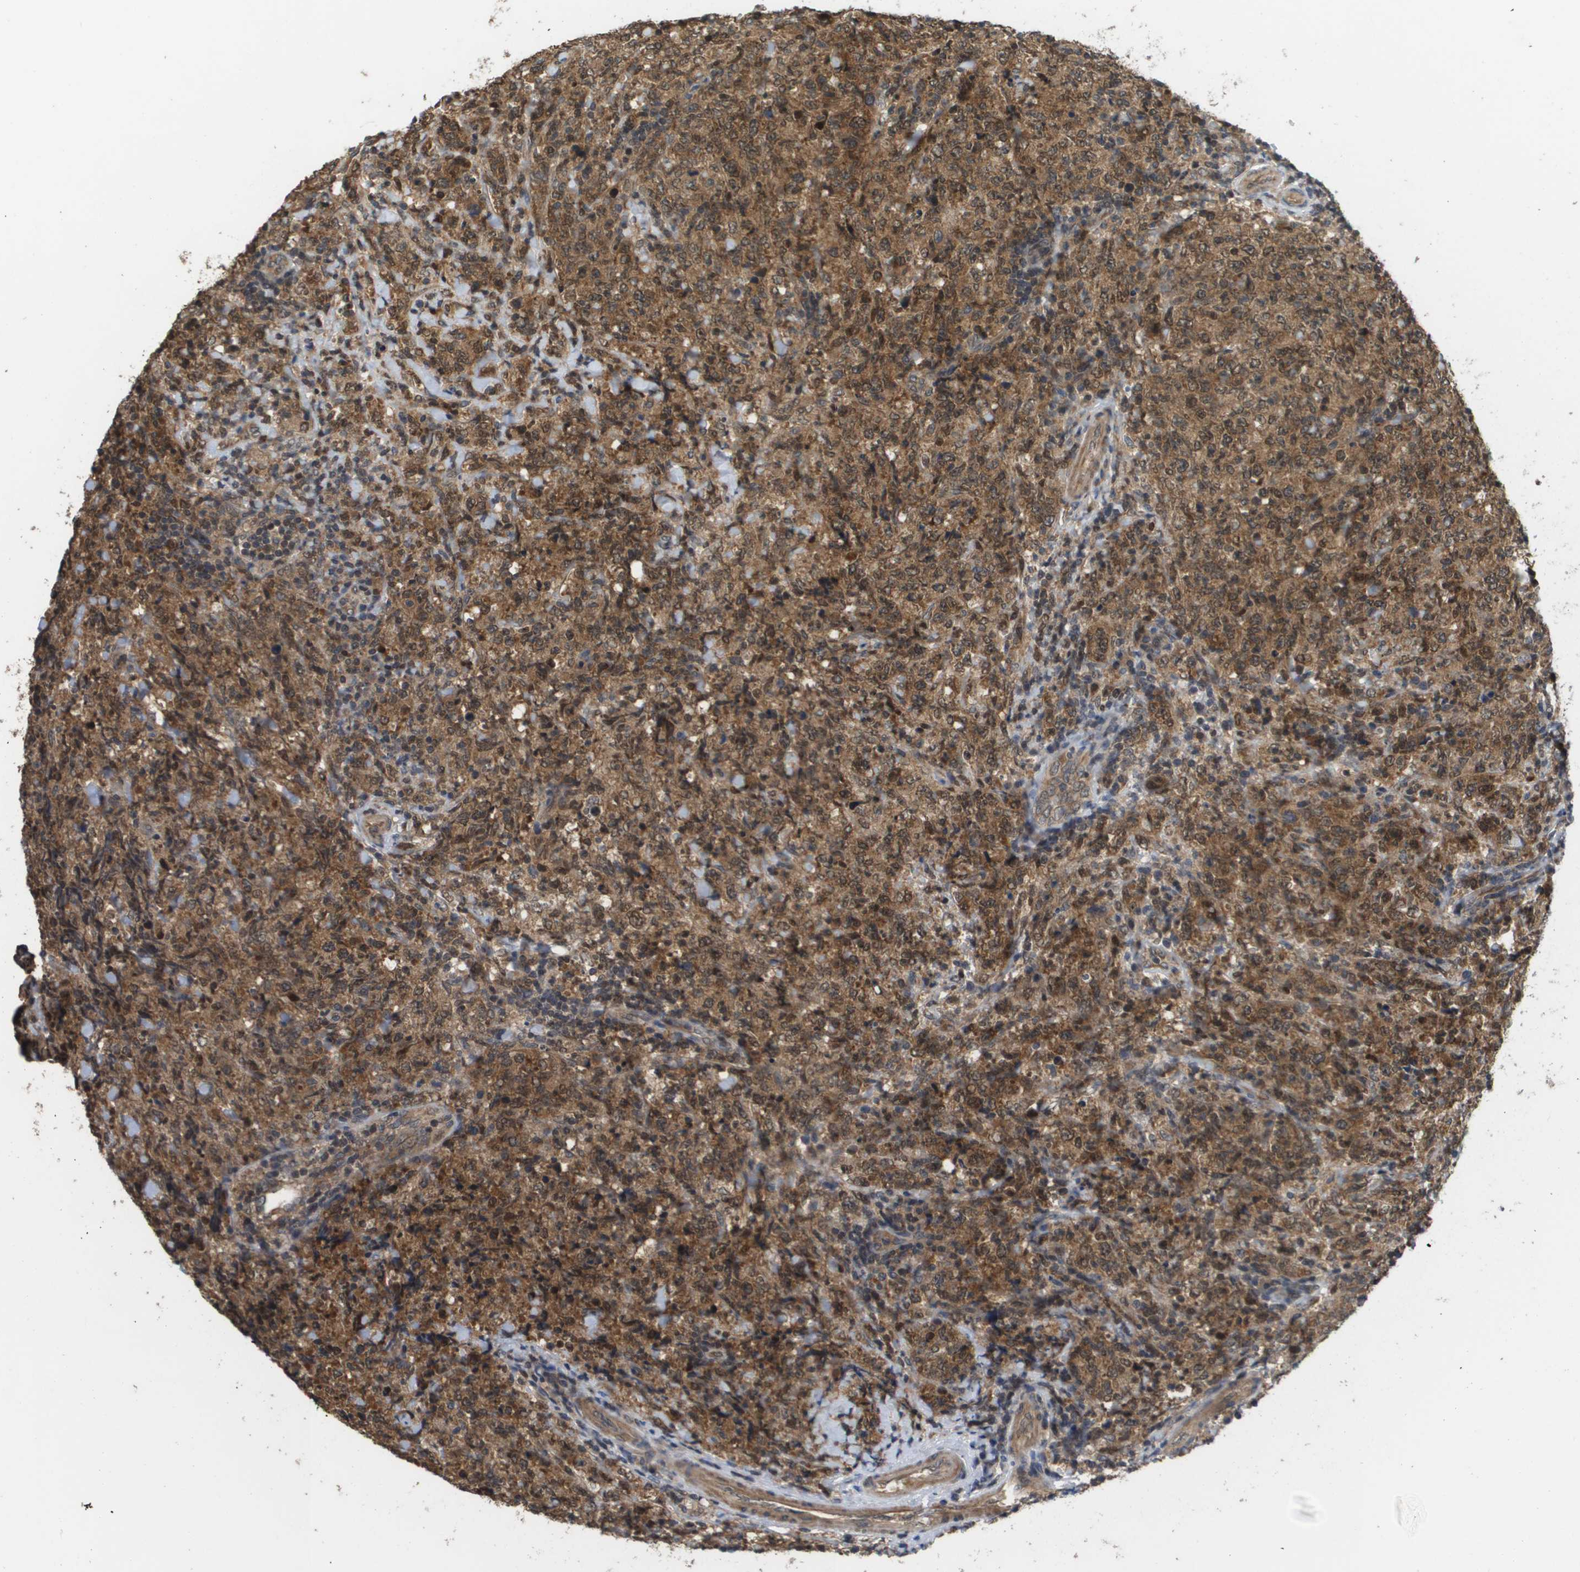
{"staining": {"intensity": "moderate", "quantity": ">75%", "location": "cytoplasmic/membranous"}, "tissue": "lymphoma", "cell_type": "Tumor cells", "image_type": "cancer", "snomed": [{"axis": "morphology", "description": "Malignant lymphoma, non-Hodgkin's type, High grade"}, {"axis": "topography", "description": "Tonsil"}], "caption": "A histopathology image of human malignant lymphoma, non-Hodgkin's type (high-grade) stained for a protein shows moderate cytoplasmic/membranous brown staining in tumor cells.", "gene": "RBM38", "patient": {"sex": "female", "age": 36}}